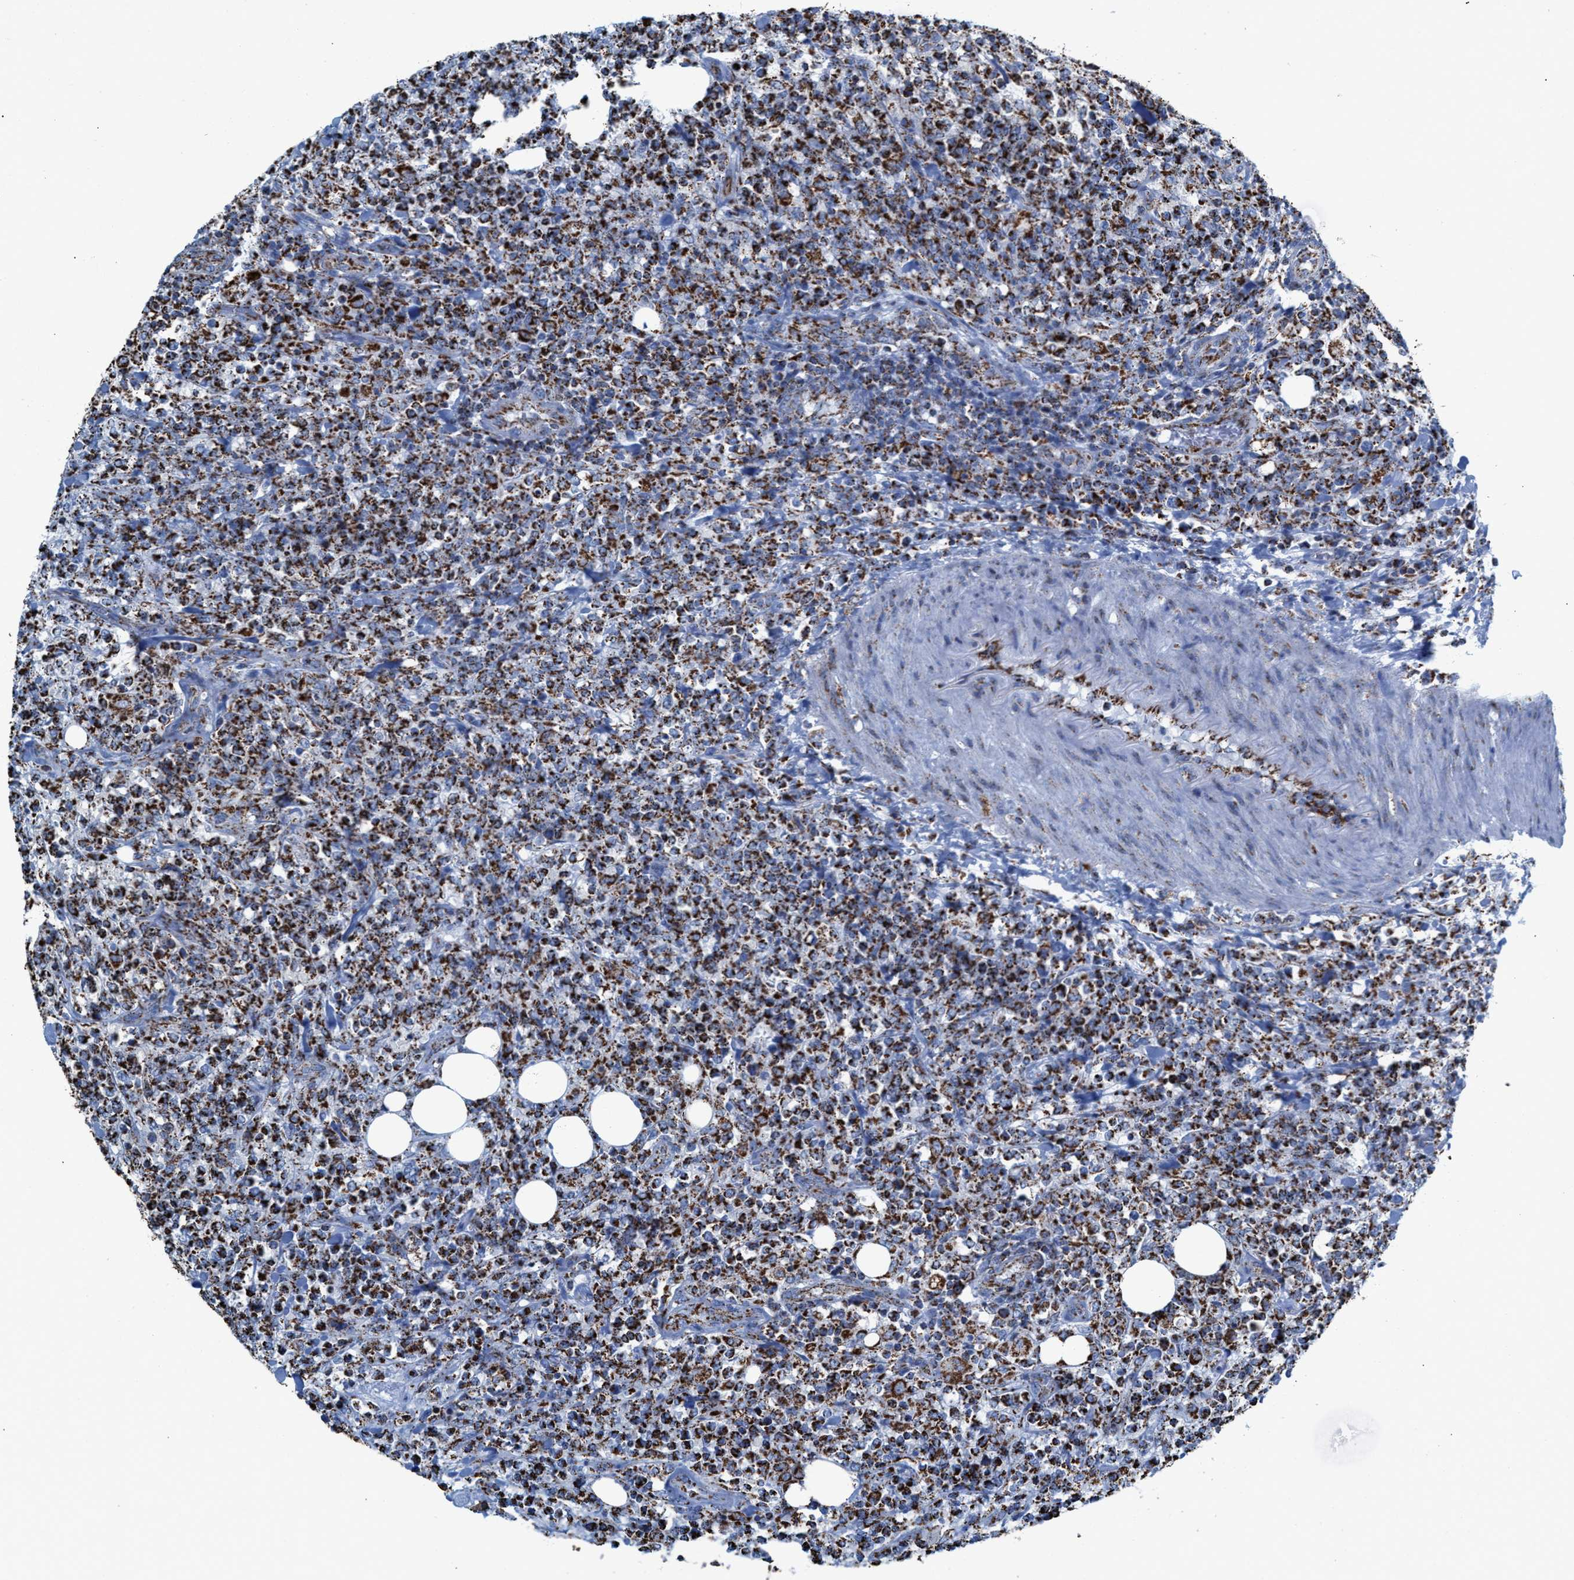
{"staining": {"intensity": "moderate", "quantity": ">75%", "location": "cytoplasmic/membranous"}, "tissue": "lymphoma", "cell_type": "Tumor cells", "image_type": "cancer", "snomed": [{"axis": "morphology", "description": "Malignant lymphoma, non-Hodgkin's type, High grade"}, {"axis": "topography", "description": "Soft tissue"}], "caption": "Protein staining of malignant lymphoma, non-Hodgkin's type (high-grade) tissue reveals moderate cytoplasmic/membranous expression in approximately >75% of tumor cells. Nuclei are stained in blue.", "gene": "ECHS1", "patient": {"sex": "male", "age": 18}}